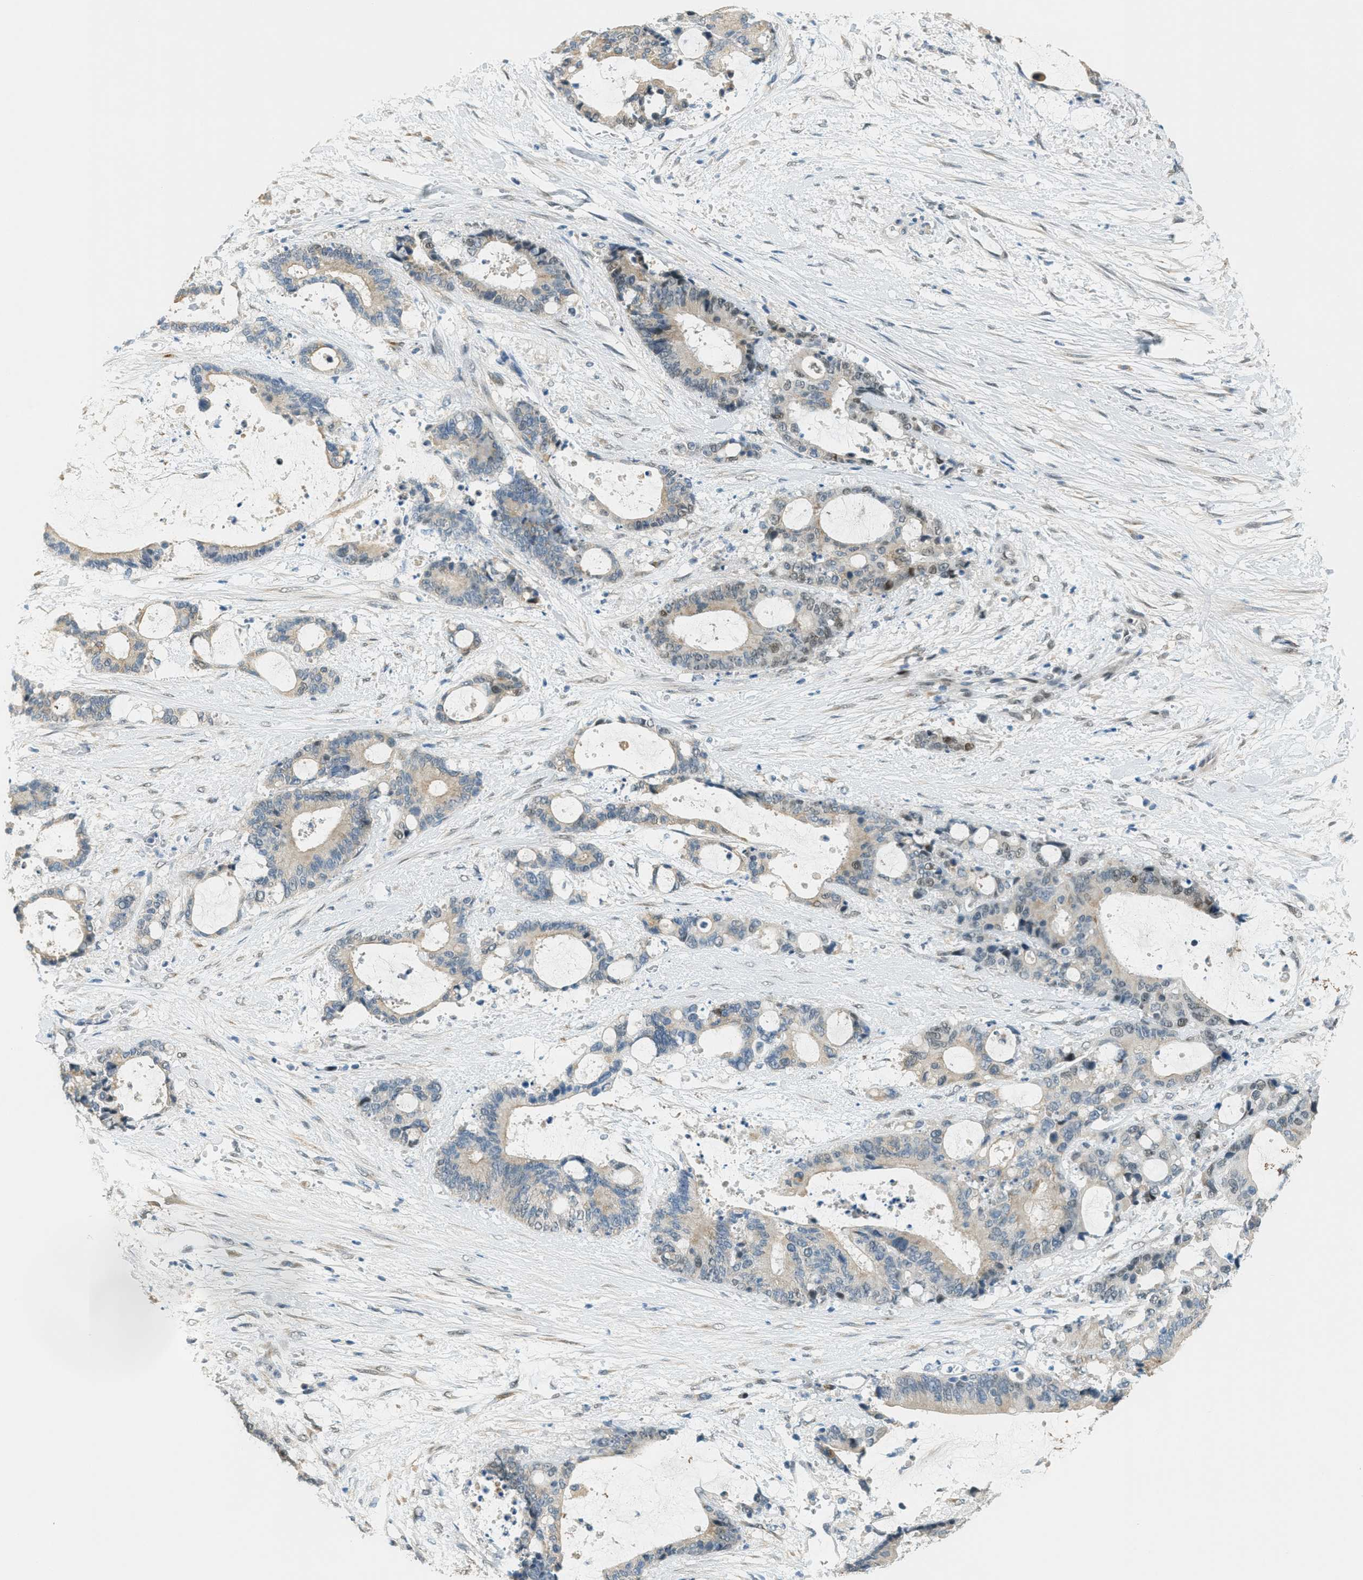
{"staining": {"intensity": "weak", "quantity": ">75%", "location": "cytoplasmic/membranous"}, "tissue": "liver cancer", "cell_type": "Tumor cells", "image_type": "cancer", "snomed": [{"axis": "morphology", "description": "Normal tissue, NOS"}, {"axis": "morphology", "description": "Cholangiocarcinoma"}, {"axis": "topography", "description": "Liver"}, {"axis": "topography", "description": "Peripheral nerve tissue"}], "caption": "DAB (3,3'-diaminobenzidine) immunohistochemical staining of human liver cholangiocarcinoma displays weak cytoplasmic/membranous protein expression in approximately >75% of tumor cells.", "gene": "TCF3", "patient": {"sex": "female", "age": 73}}